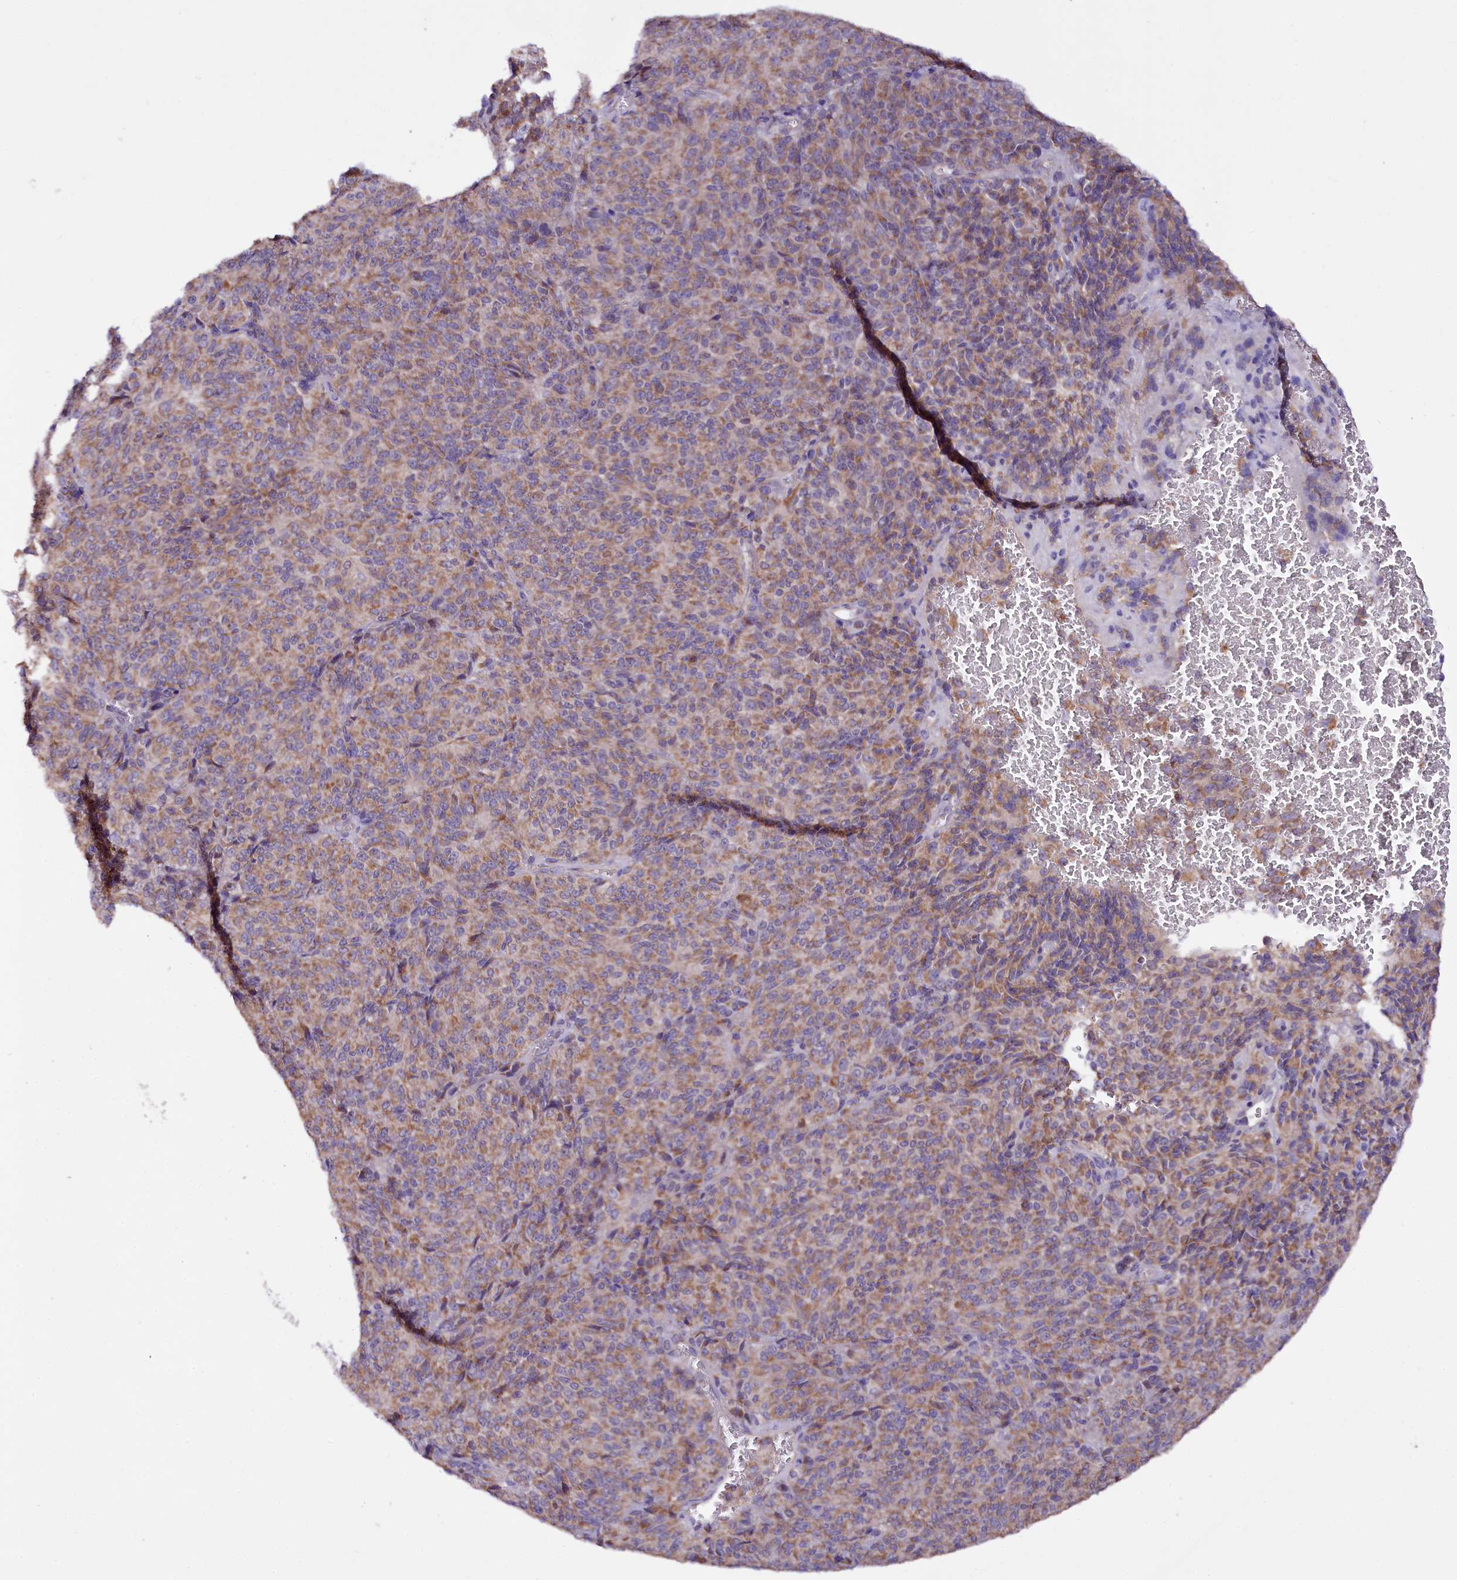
{"staining": {"intensity": "moderate", "quantity": ">75%", "location": "cytoplasmic/membranous"}, "tissue": "melanoma", "cell_type": "Tumor cells", "image_type": "cancer", "snomed": [{"axis": "morphology", "description": "Malignant melanoma, Metastatic site"}, {"axis": "topography", "description": "Brain"}], "caption": "Melanoma stained with a protein marker shows moderate staining in tumor cells.", "gene": "ZNF45", "patient": {"sex": "female", "age": 56}}